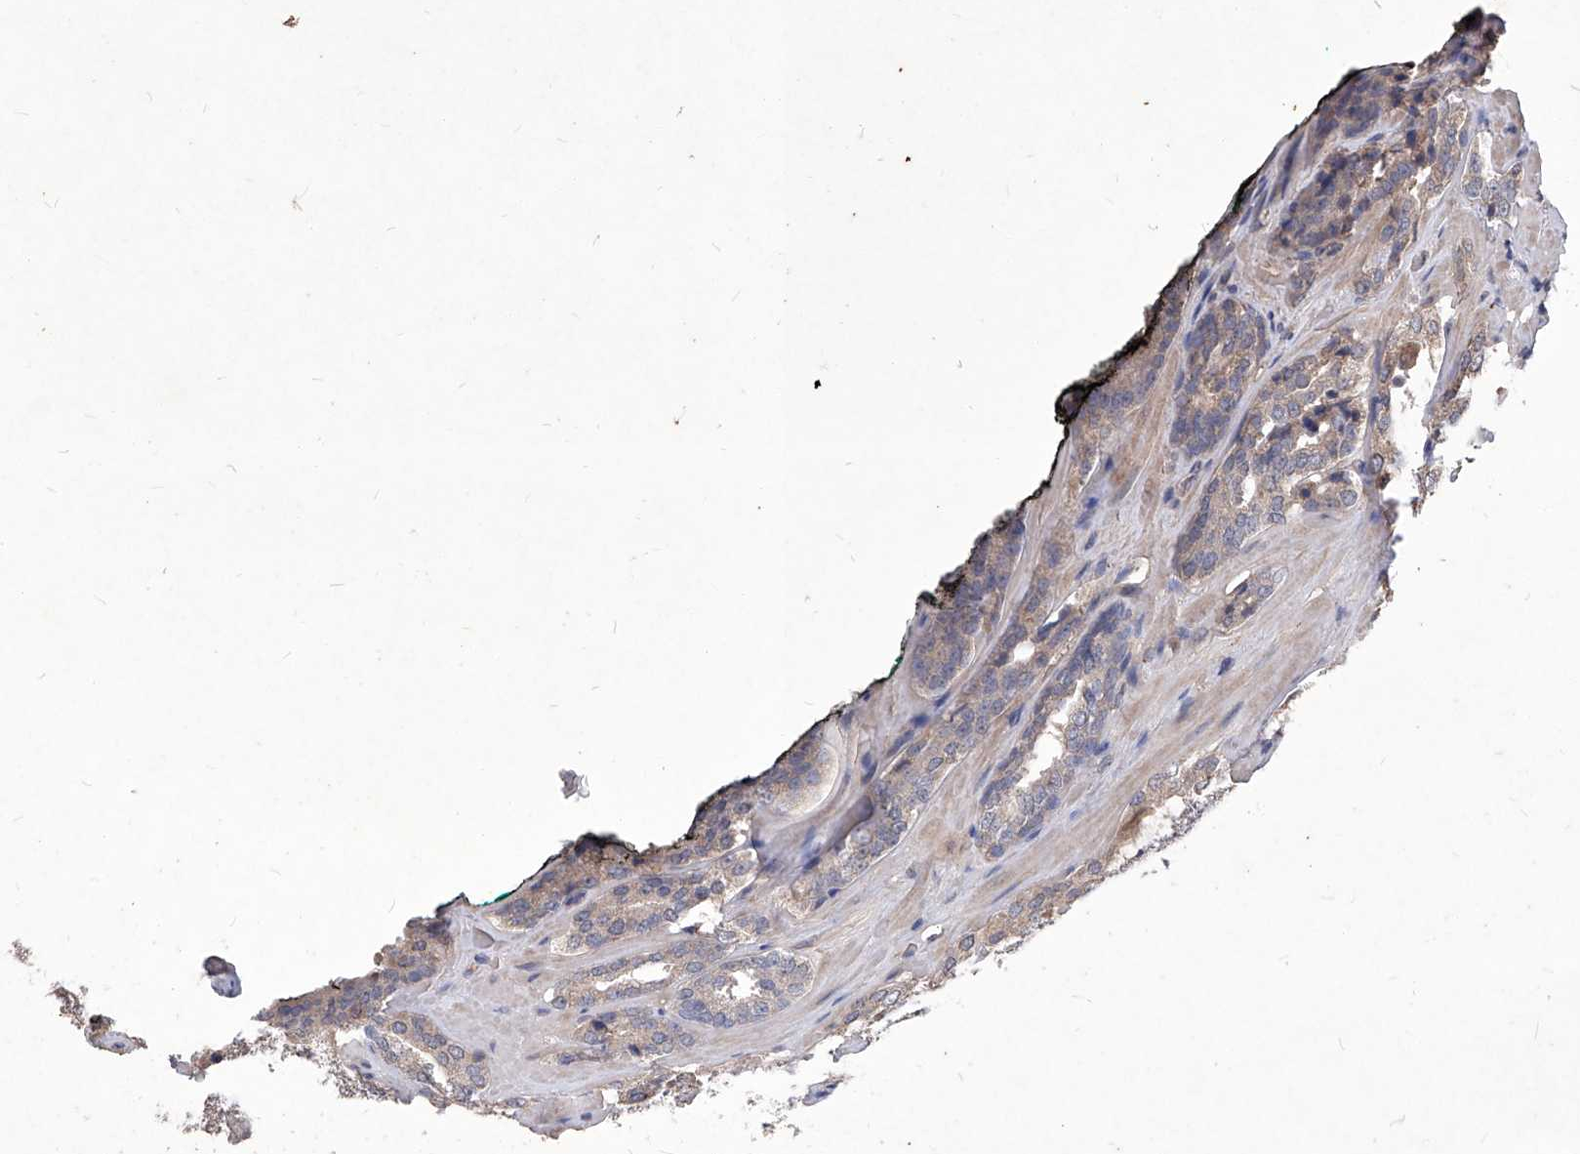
{"staining": {"intensity": "weak", "quantity": ">75%", "location": "cytoplasmic/membranous"}, "tissue": "prostate cancer", "cell_type": "Tumor cells", "image_type": "cancer", "snomed": [{"axis": "morphology", "description": "Adenocarcinoma, High grade"}, {"axis": "topography", "description": "Prostate"}], "caption": "Immunohistochemical staining of prostate cancer reveals low levels of weak cytoplasmic/membranous protein staining in approximately >75% of tumor cells.", "gene": "SYNGR1", "patient": {"sex": "male", "age": 60}}